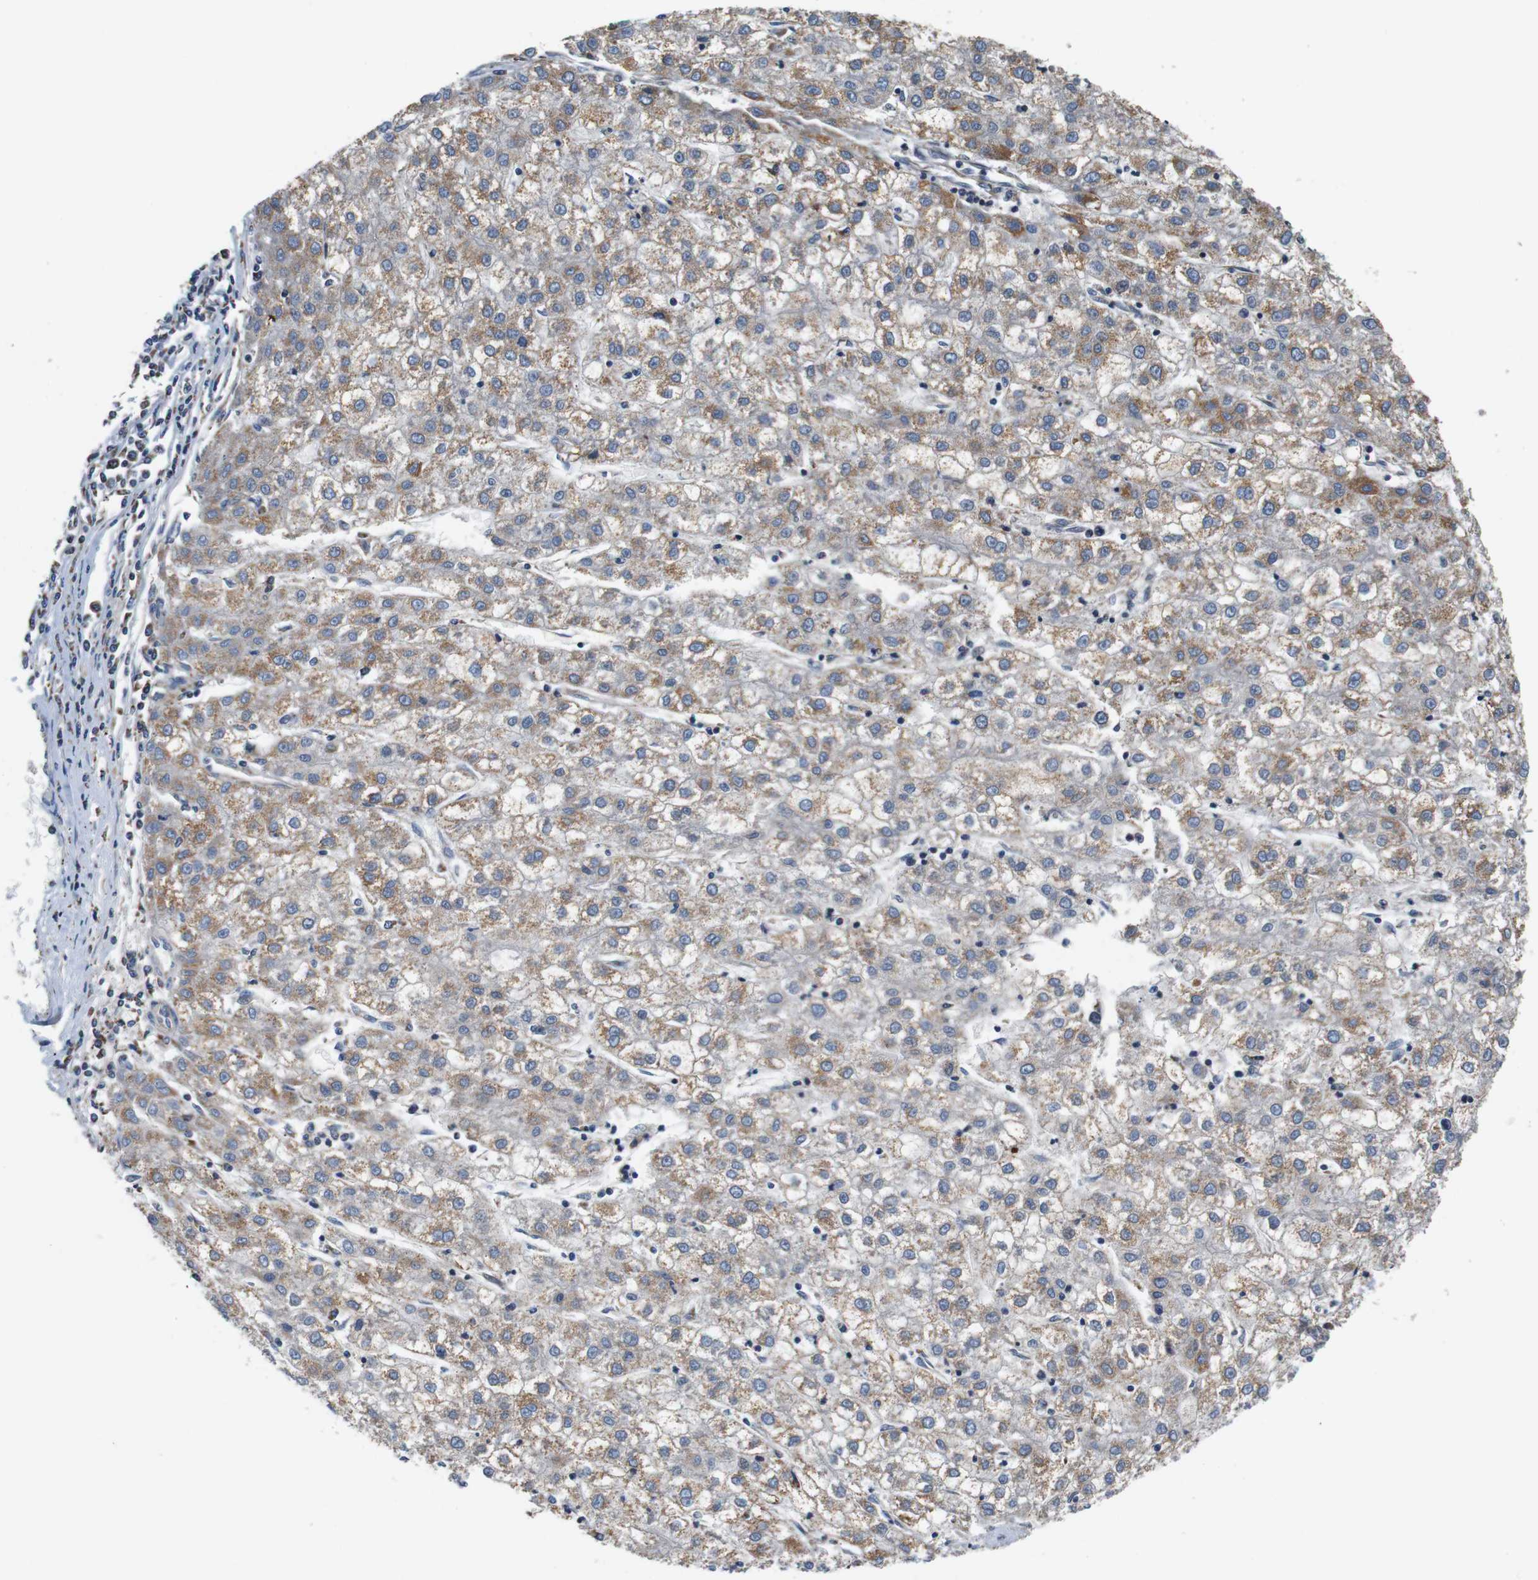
{"staining": {"intensity": "weak", "quantity": ">75%", "location": "cytoplasmic/membranous"}, "tissue": "liver cancer", "cell_type": "Tumor cells", "image_type": "cancer", "snomed": [{"axis": "morphology", "description": "Carcinoma, Hepatocellular, NOS"}, {"axis": "topography", "description": "Liver"}], "caption": "Protein expression by immunohistochemistry shows weak cytoplasmic/membranous expression in approximately >75% of tumor cells in hepatocellular carcinoma (liver).", "gene": "LRP4", "patient": {"sex": "male", "age": 72}}